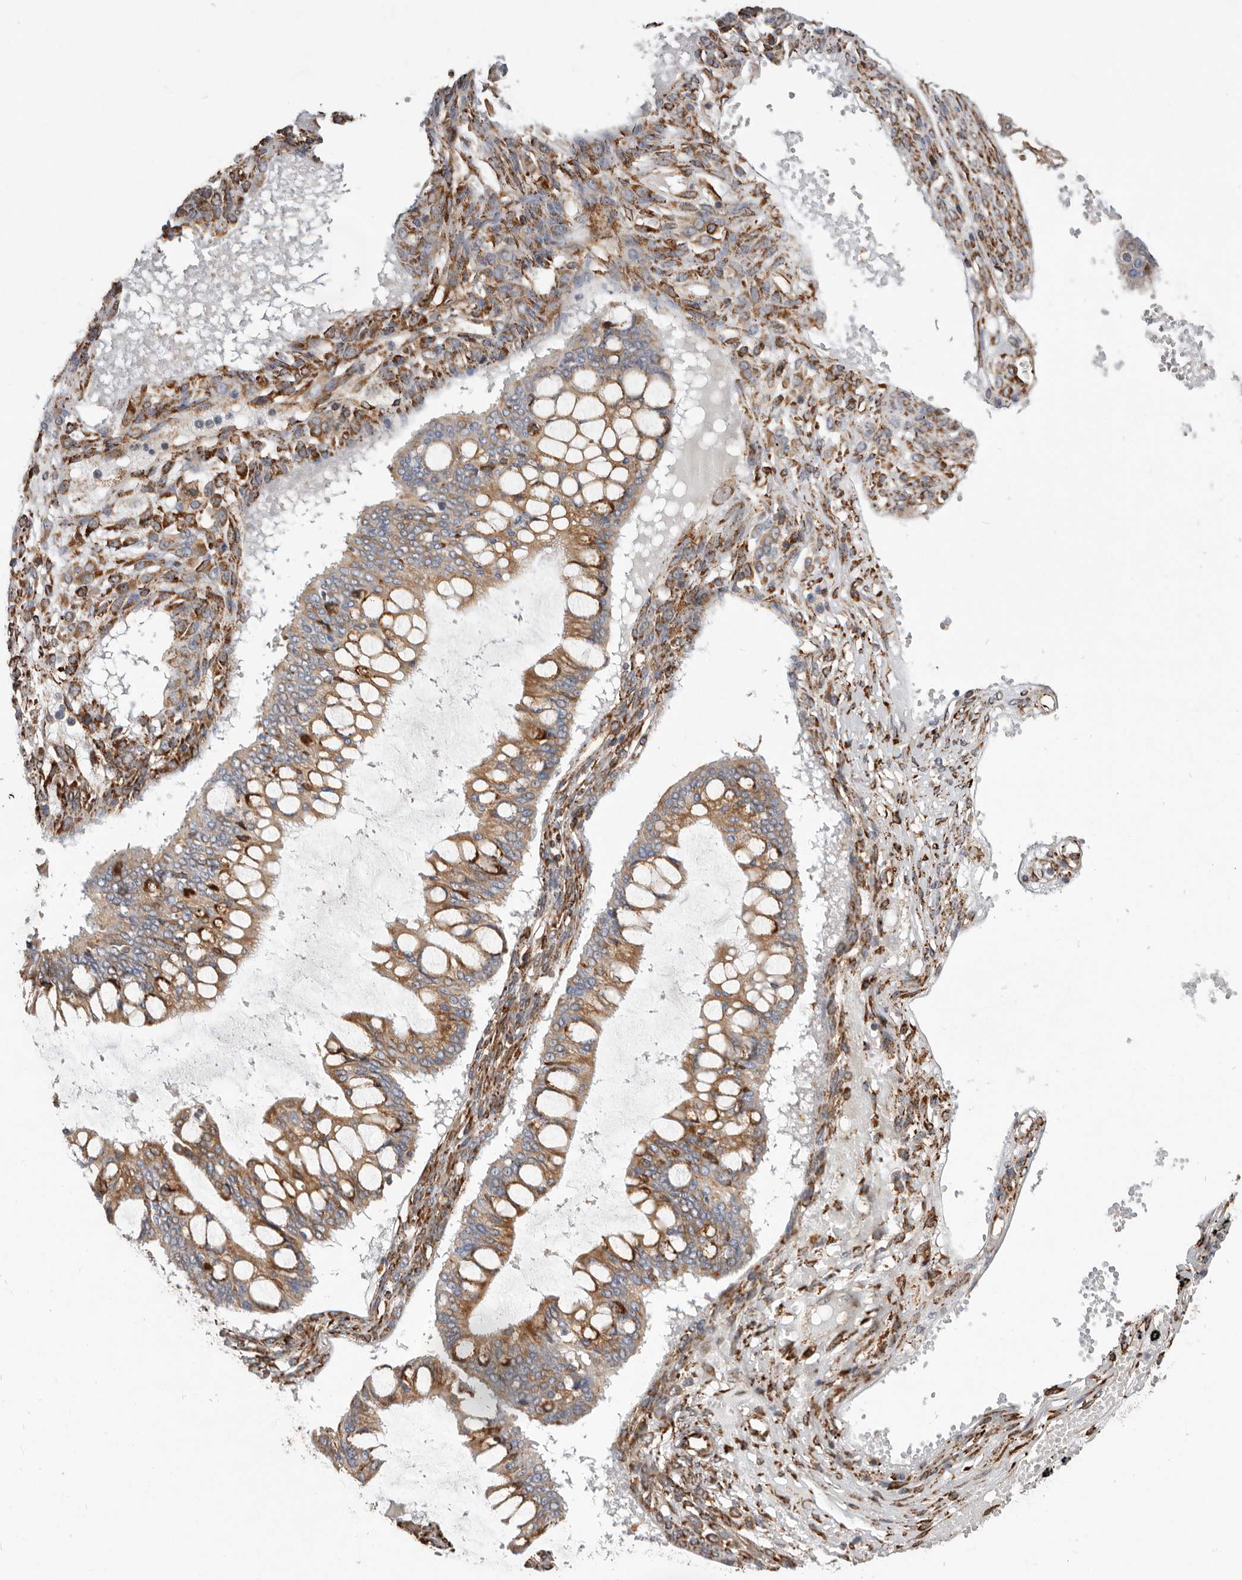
{"staining": {"intensity": "moderate", "quantity": ">75%", "location": "cytoplasmic/membranous"}, "tissue": "ovarian cancer", "cell_type": "Tumor cells", "image_type": "cancer", "snomed": [{"axis": "morphology", "description": "Cystadenocarcinoma, mucinous, NOS"}, {"axis": "topography", "description": "Ovary"}], "caption": "IHC histopathology image of neoplastic tissue: ovarian mucinous cystadenocarcinoma stained using IHC displays medium levels of moderate protein expression localized specifically in the cytoplasmic/membranous of tumor cells, appearing as a cytoplasmic/membranous brown color.", "gene": "WDTC1", "patient": {"sex": "female", "age": 73}}